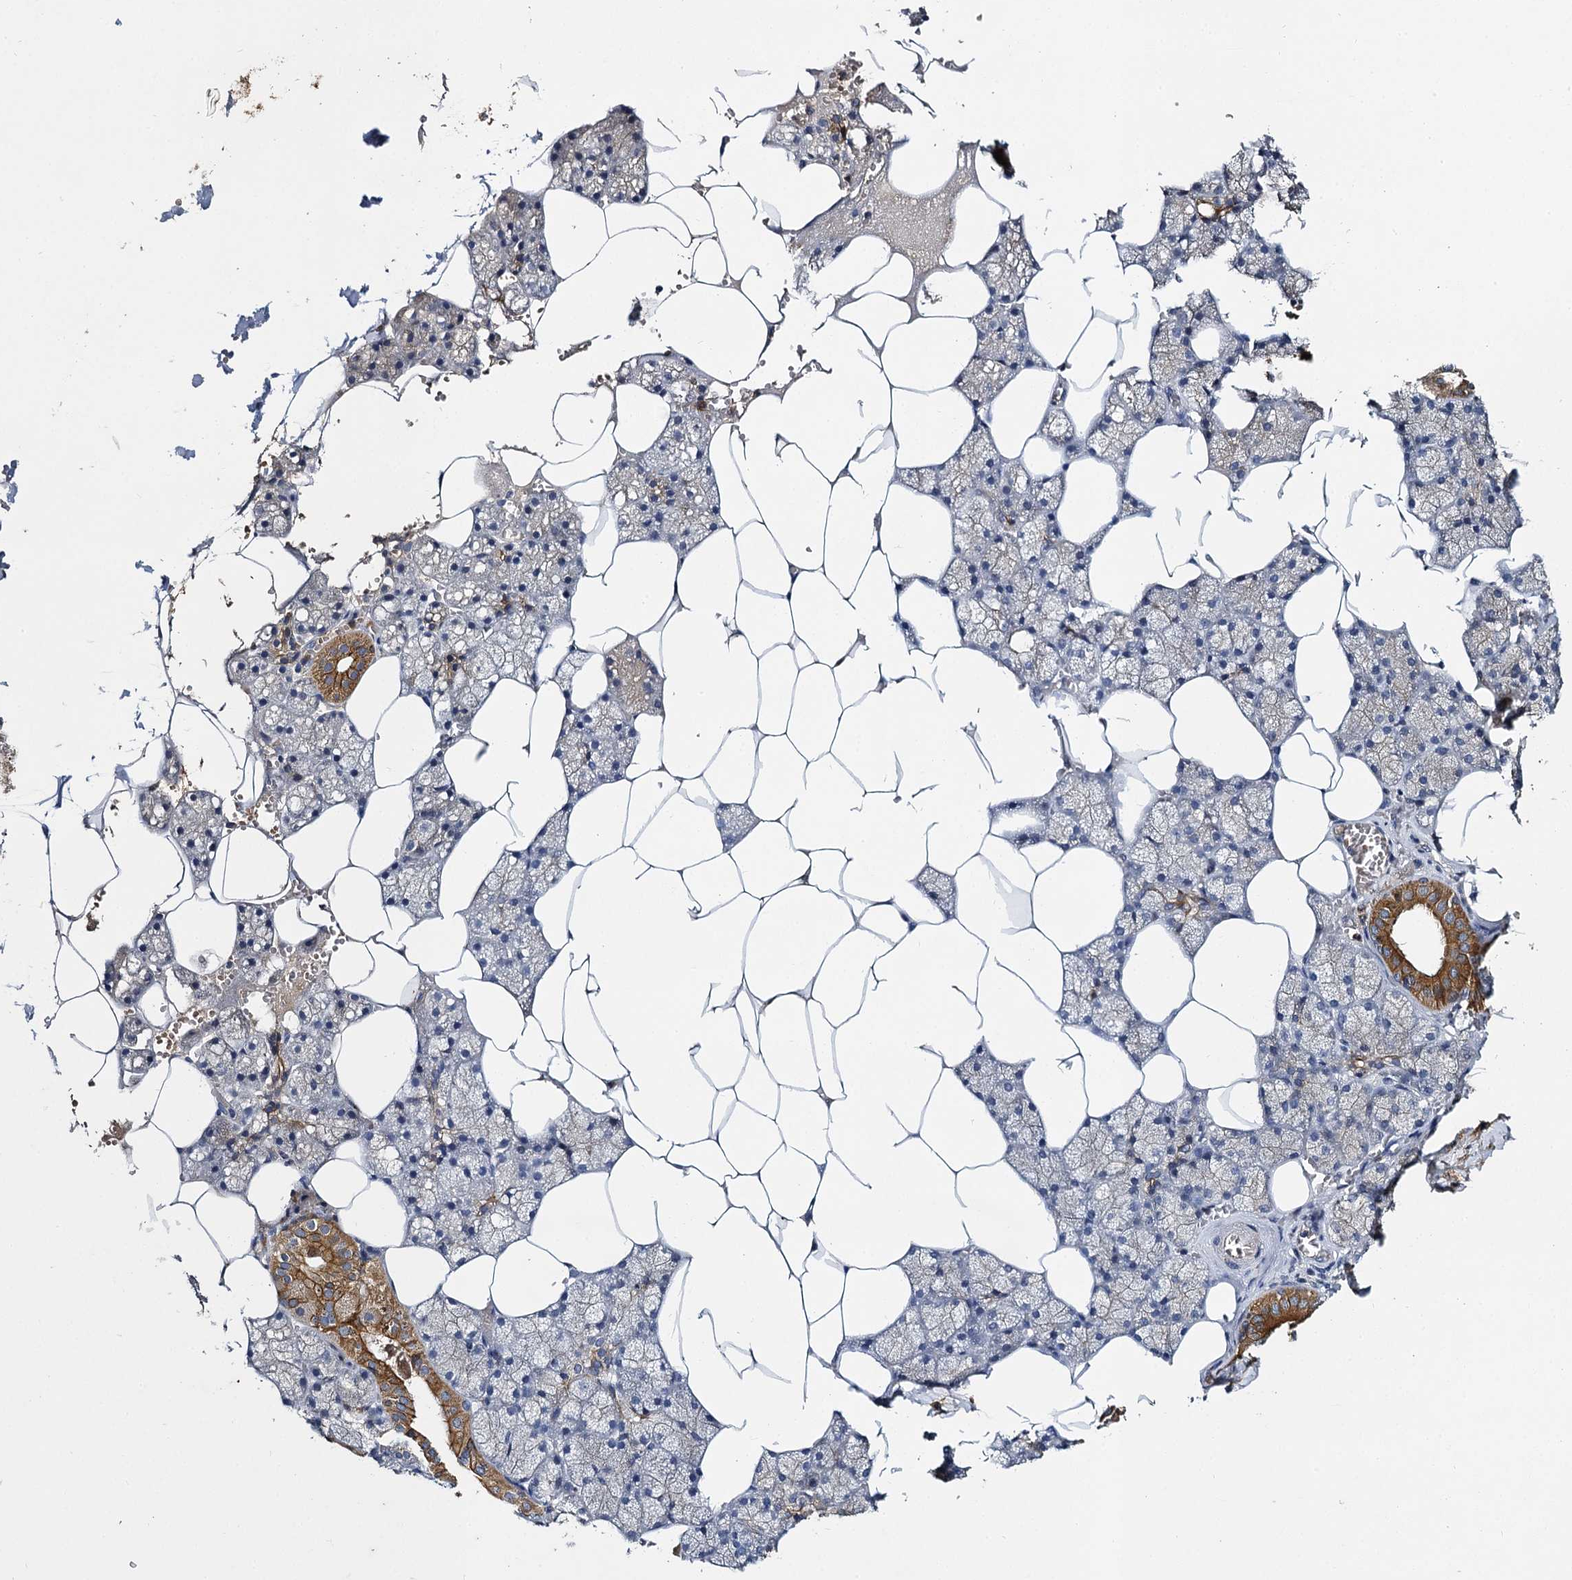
{"staining": {"intensity": "strong", "quantity": "25%-75%", "location": "cytoplasmic/membranous"}, "tissue": "salivary gland", "cell_type": "Glandular cells", "image_type": "normal", "snomed": [{"axis": "morphology", "description": "Normal tissue, NOS"}, {"axis": "topography", "description": "Salivary gland"}], "caption": "A high-resolution photomicrograph shows immunohistochemistry (IHC) staining of benign salivary gland, which demonstrates strong cytoplasmic/membranous expression in approximately 25%-75% of glandular cells.", "gene": "SLC11A2", "patient": {"sex": "male", "age": 62}}